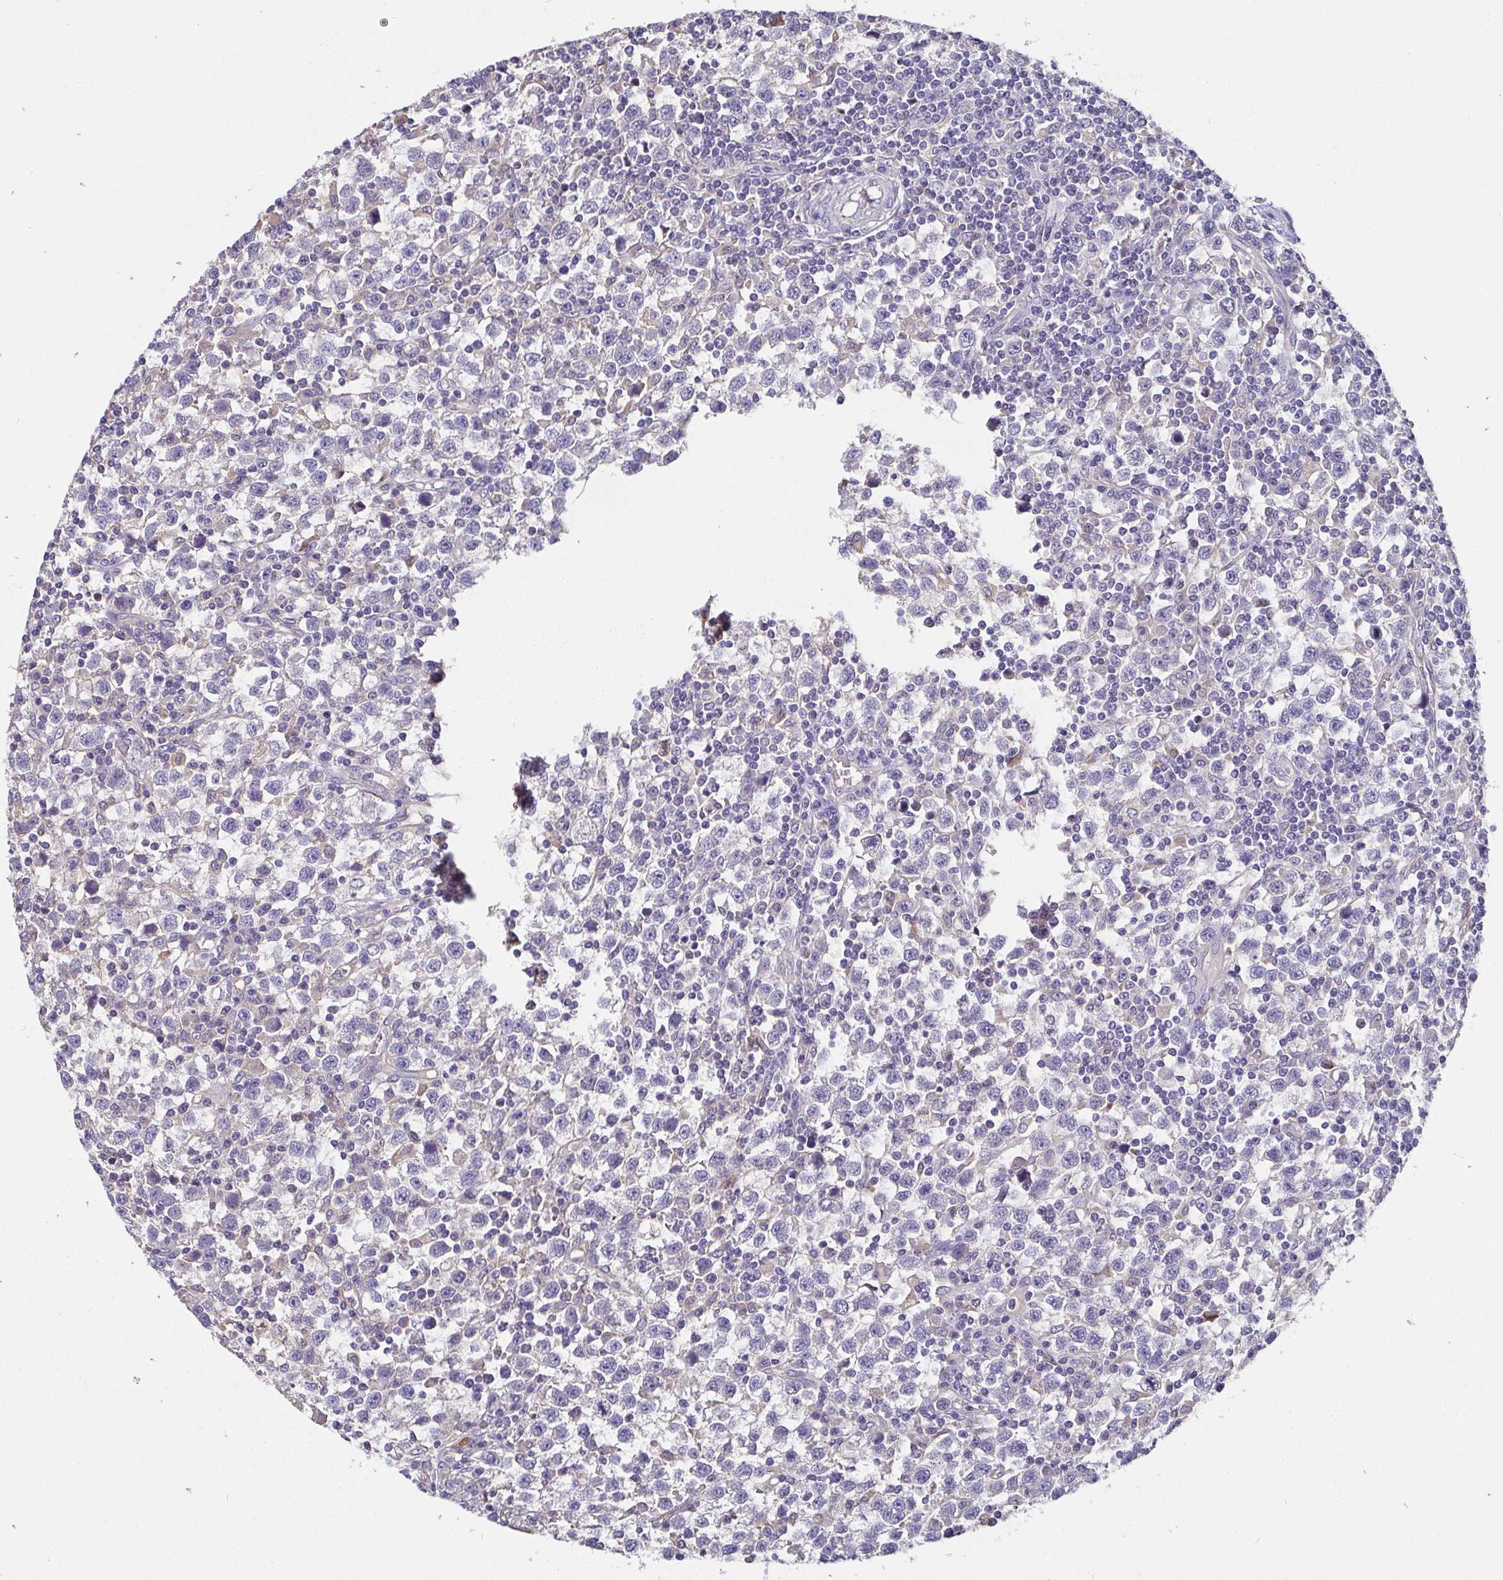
{"staining": {"intensity": "negative", "quantity": "none", "location": "none"}, "tissue": "testis cancer", "cell_type": "Tumor cells", "image_type": "cancer", "snomed": [{"axis": "morphology", "description": "Seminoma, NOS"}, {"axis": "topography", "description": "Testis"}], "caption": "There is no significant staining in tumor cells of testis cancer.", "gene": "ADAMTS6", "patient": {"sex": "male", "age": 34}}